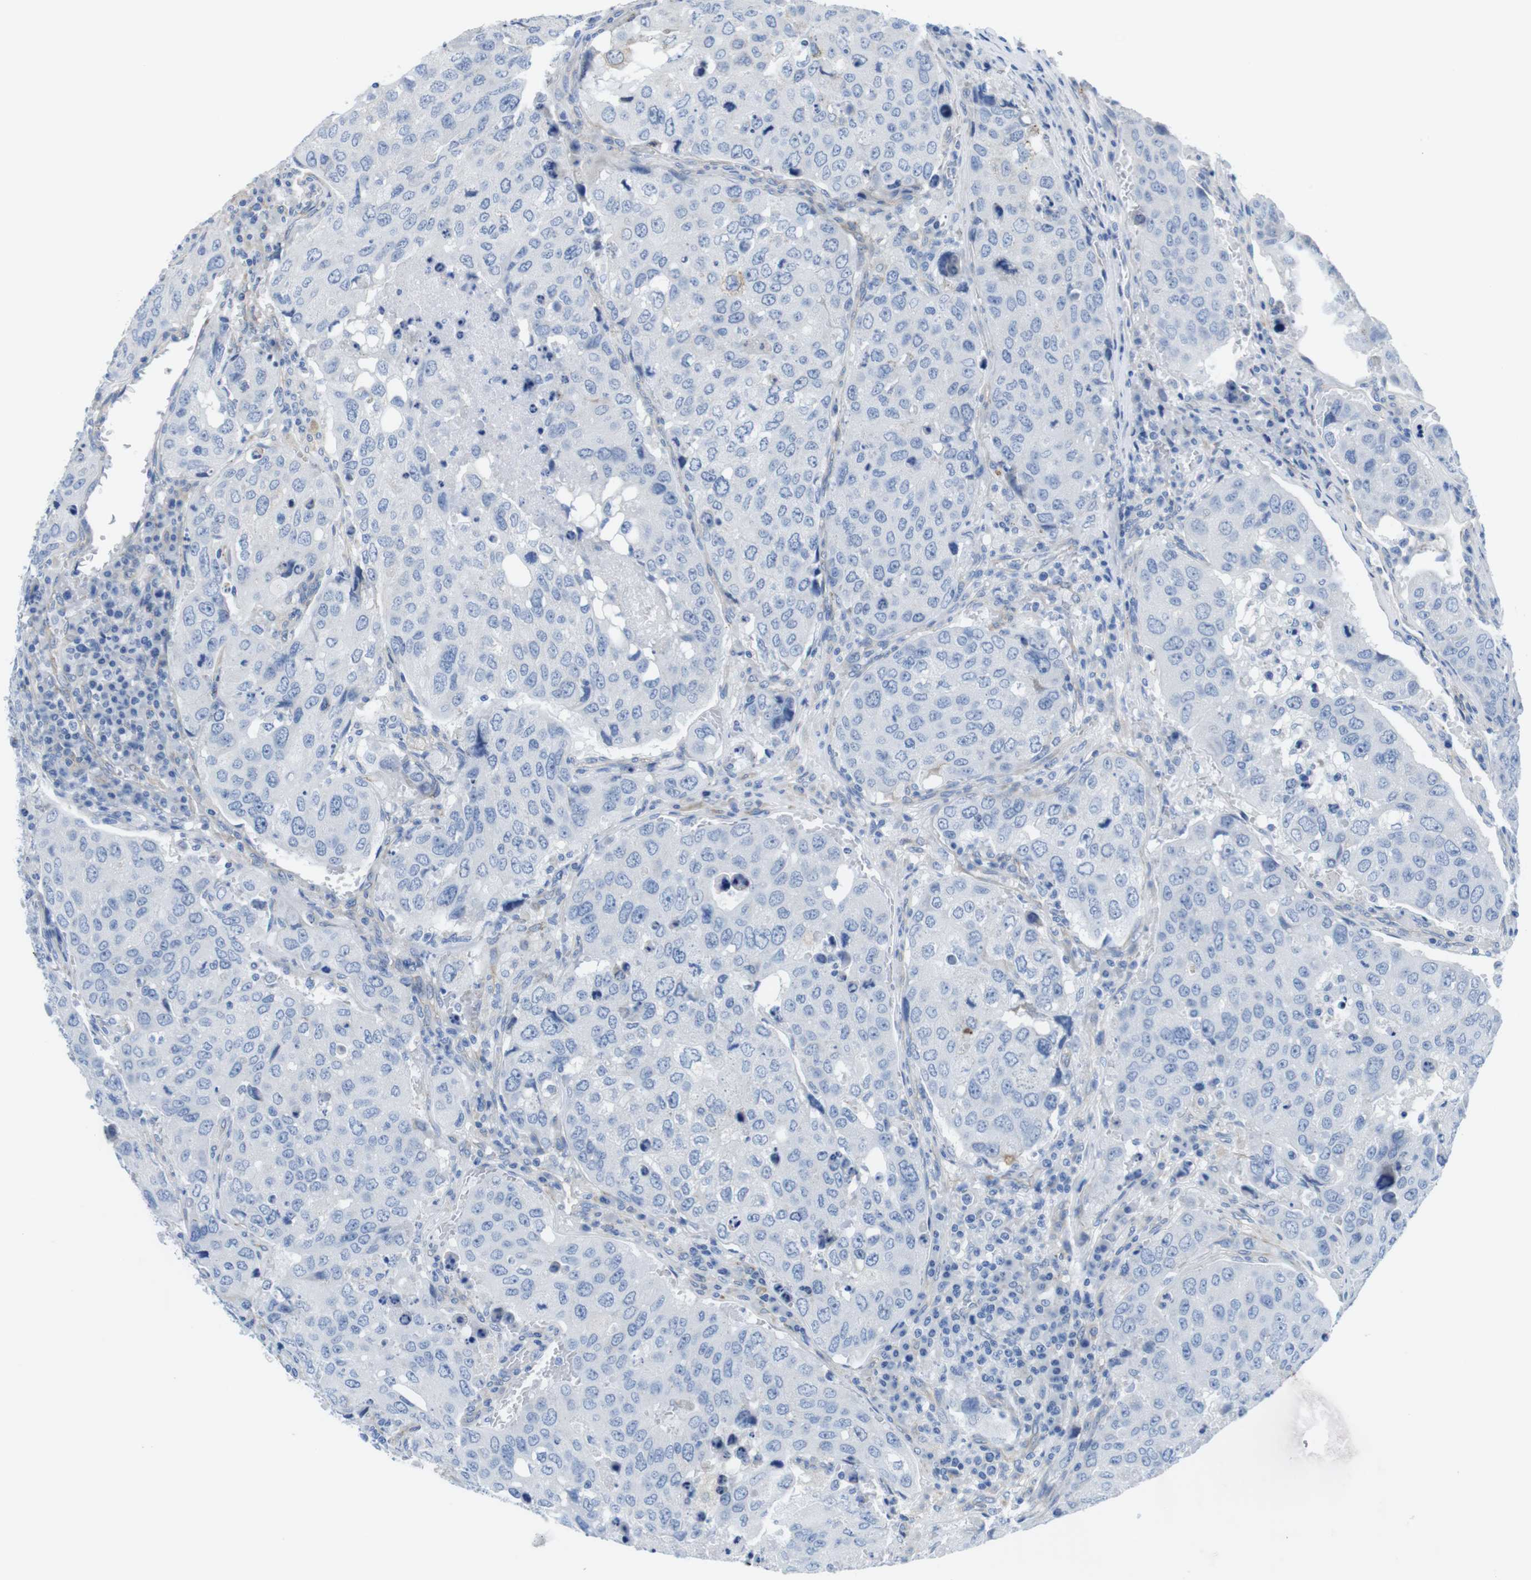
{"staining": {"intensity": "negative", "quantity": "none", "location": "none"}, "tissue": "urothelial cancer", "cell_type": "Tumor cells", "image_type": "cancer", "snomed": [{"axis": "morphology", "description": "Urothelial carcinoma, High grade"}, {"axis": "topography", "description": "Lymph node"}, {"axis": "topography", "description": "Urinary bladder"}], "caption": "Tumor cells are negative for protein expression in human urothelial cancer.", "gene": "CDH8", "patient": {"sex": "male", "age": 51}}